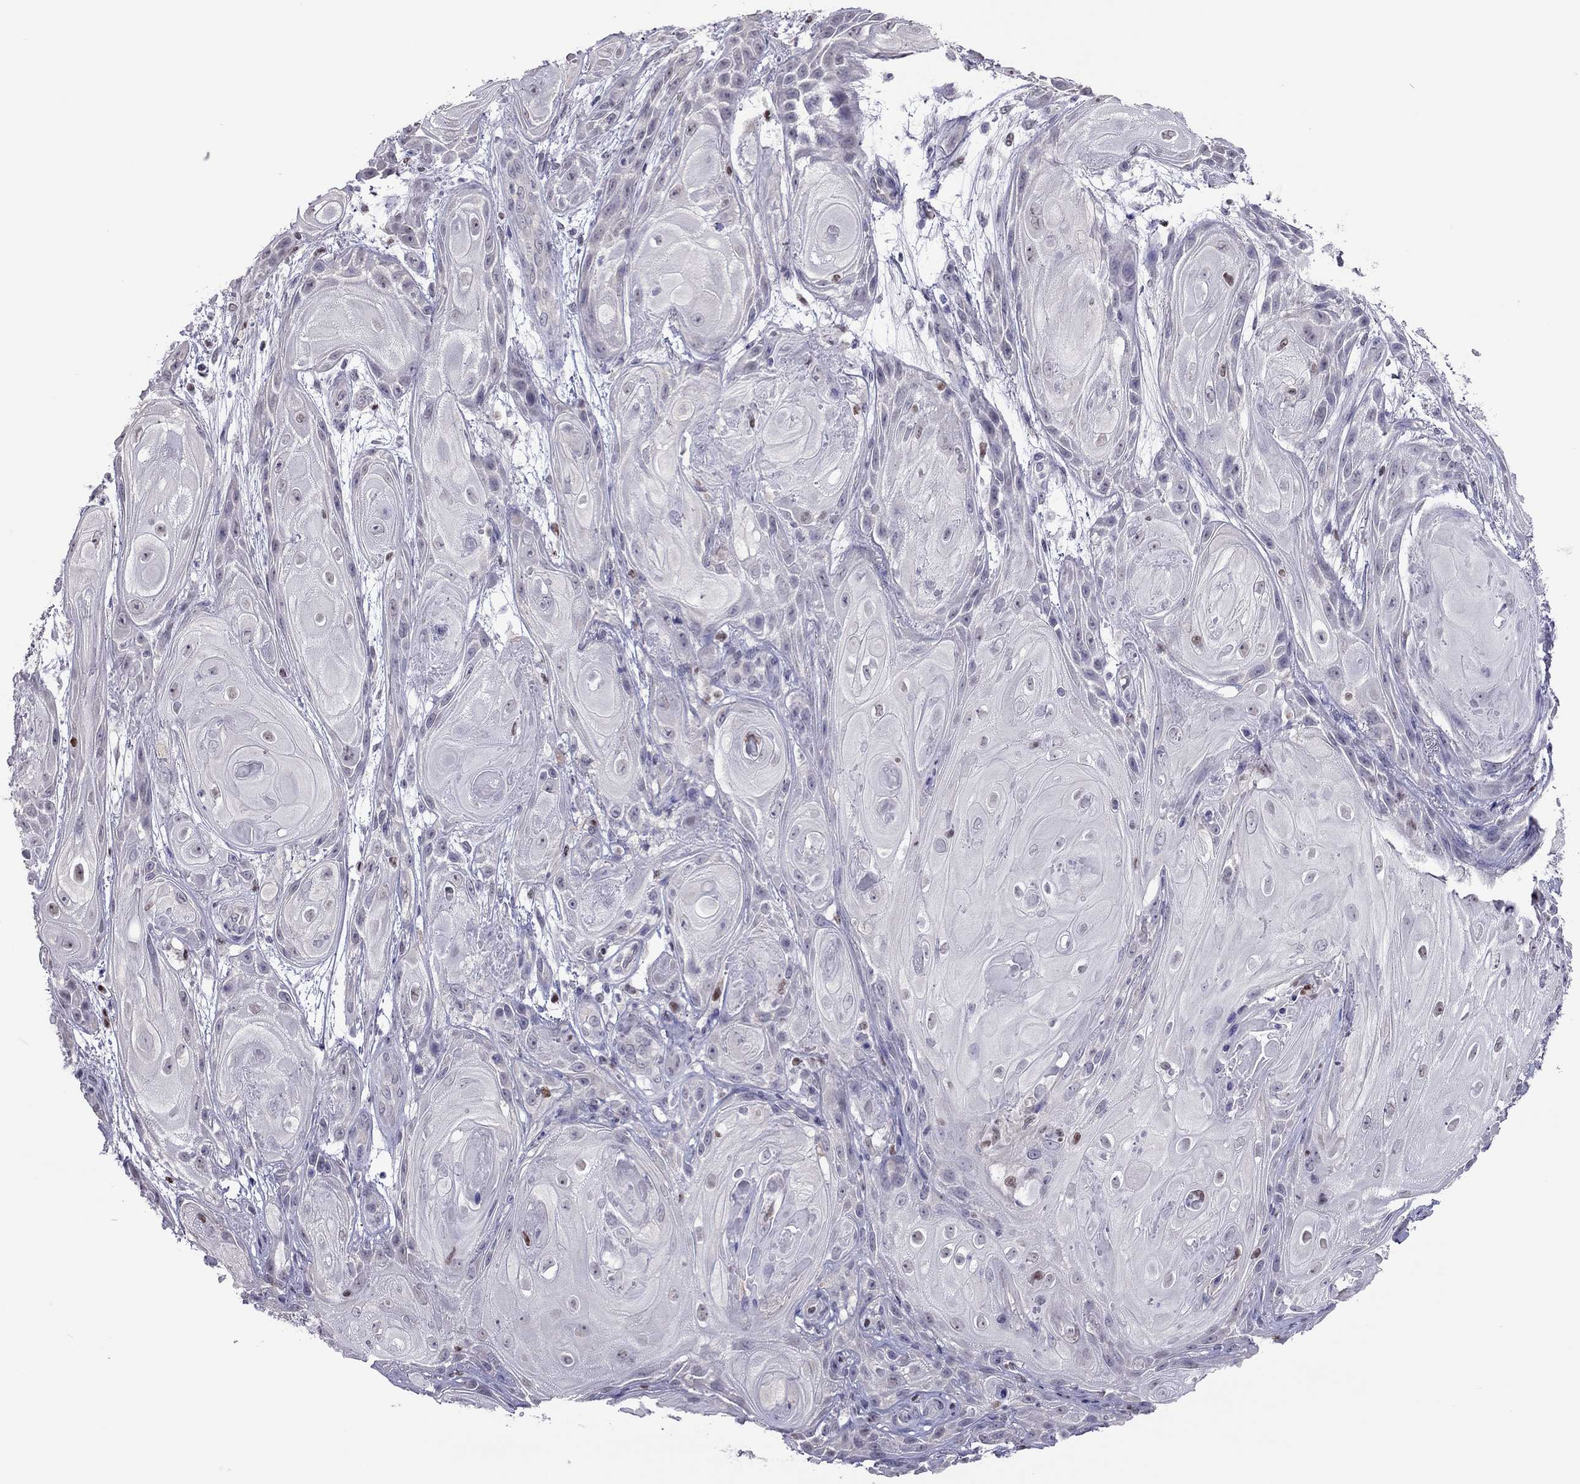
{"staining": {"intensity": "negative", "quantity": "none", "location": "none"}, "tissue": "skin cancer", "cell_type": "Tumor cells", "image_type": "cancer", "snomed": [{"axis": "morphology", "description": "Squamous cell carcinoma, NOS"}, {"axis": "topography", "description": "Skin"}], "caption": "The immunohistochemistry image has no significant staining in tumor cells of skin cancer tissue.", "gene": "SPINT3", "patient": {"sex": "male", "age": 62}}